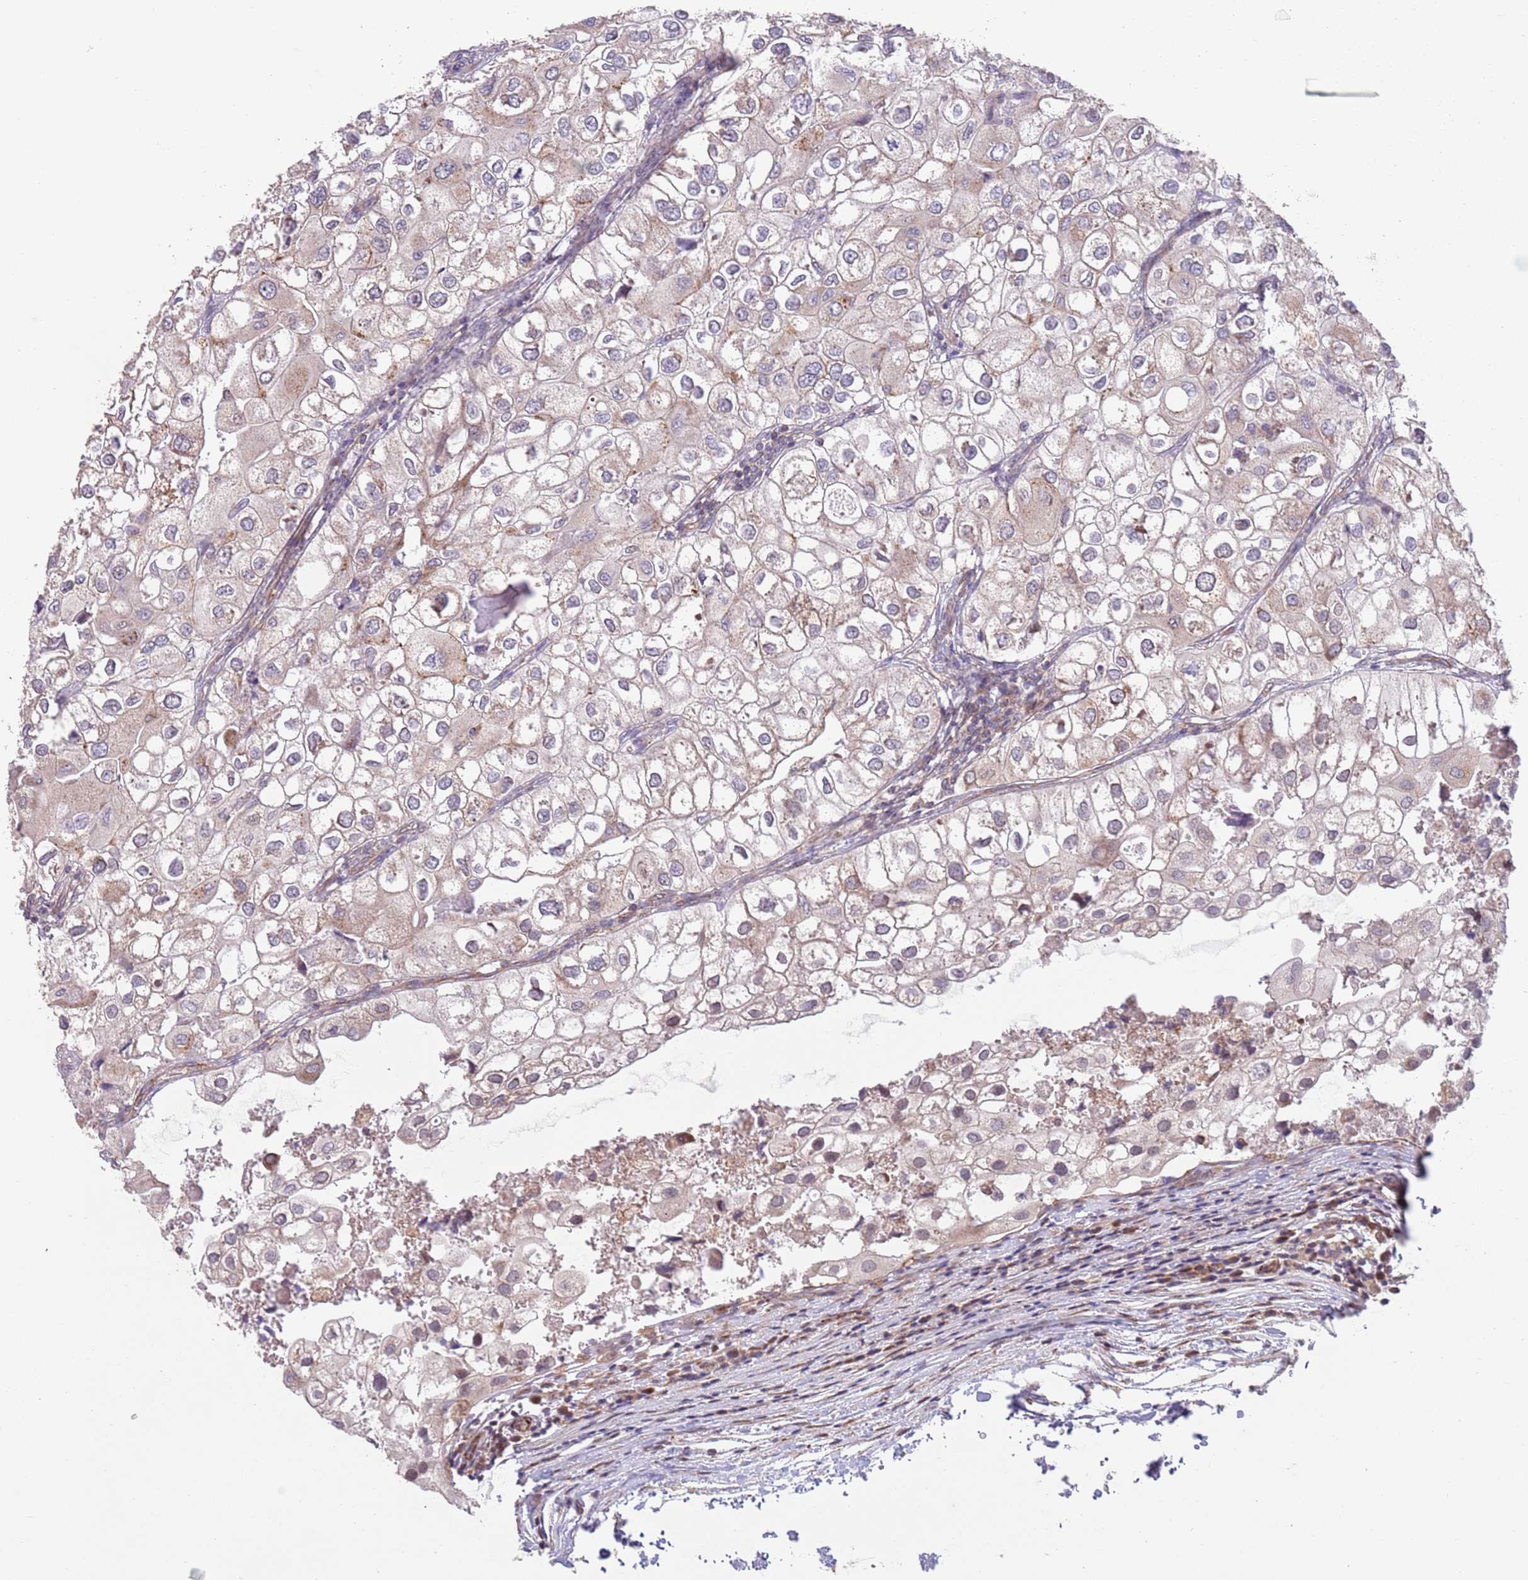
{"staining": {"intensity": "negative", "quantity": "none", "location": "none"}, "tissue": "urothelial cancer", "cell_type": "Tumor cells", "image_type": "cancer", "snomed": [{"axis": "morphology", "description": "Urothelial carcinoma, High grade"}, {"axis": "topography", "description": "Urinary bladder"}], "caption": "Immunohistochemical staining of human urothelial carcinoma (high-grade) shows no significant positivity in tumor cells. (Stains: DAB IHC with hematoxylin counter stain, Microscopy: brightfield microscopy at high magnification).", "gene": "CHD9", "patient": {"sex": "male", "age": 64}}